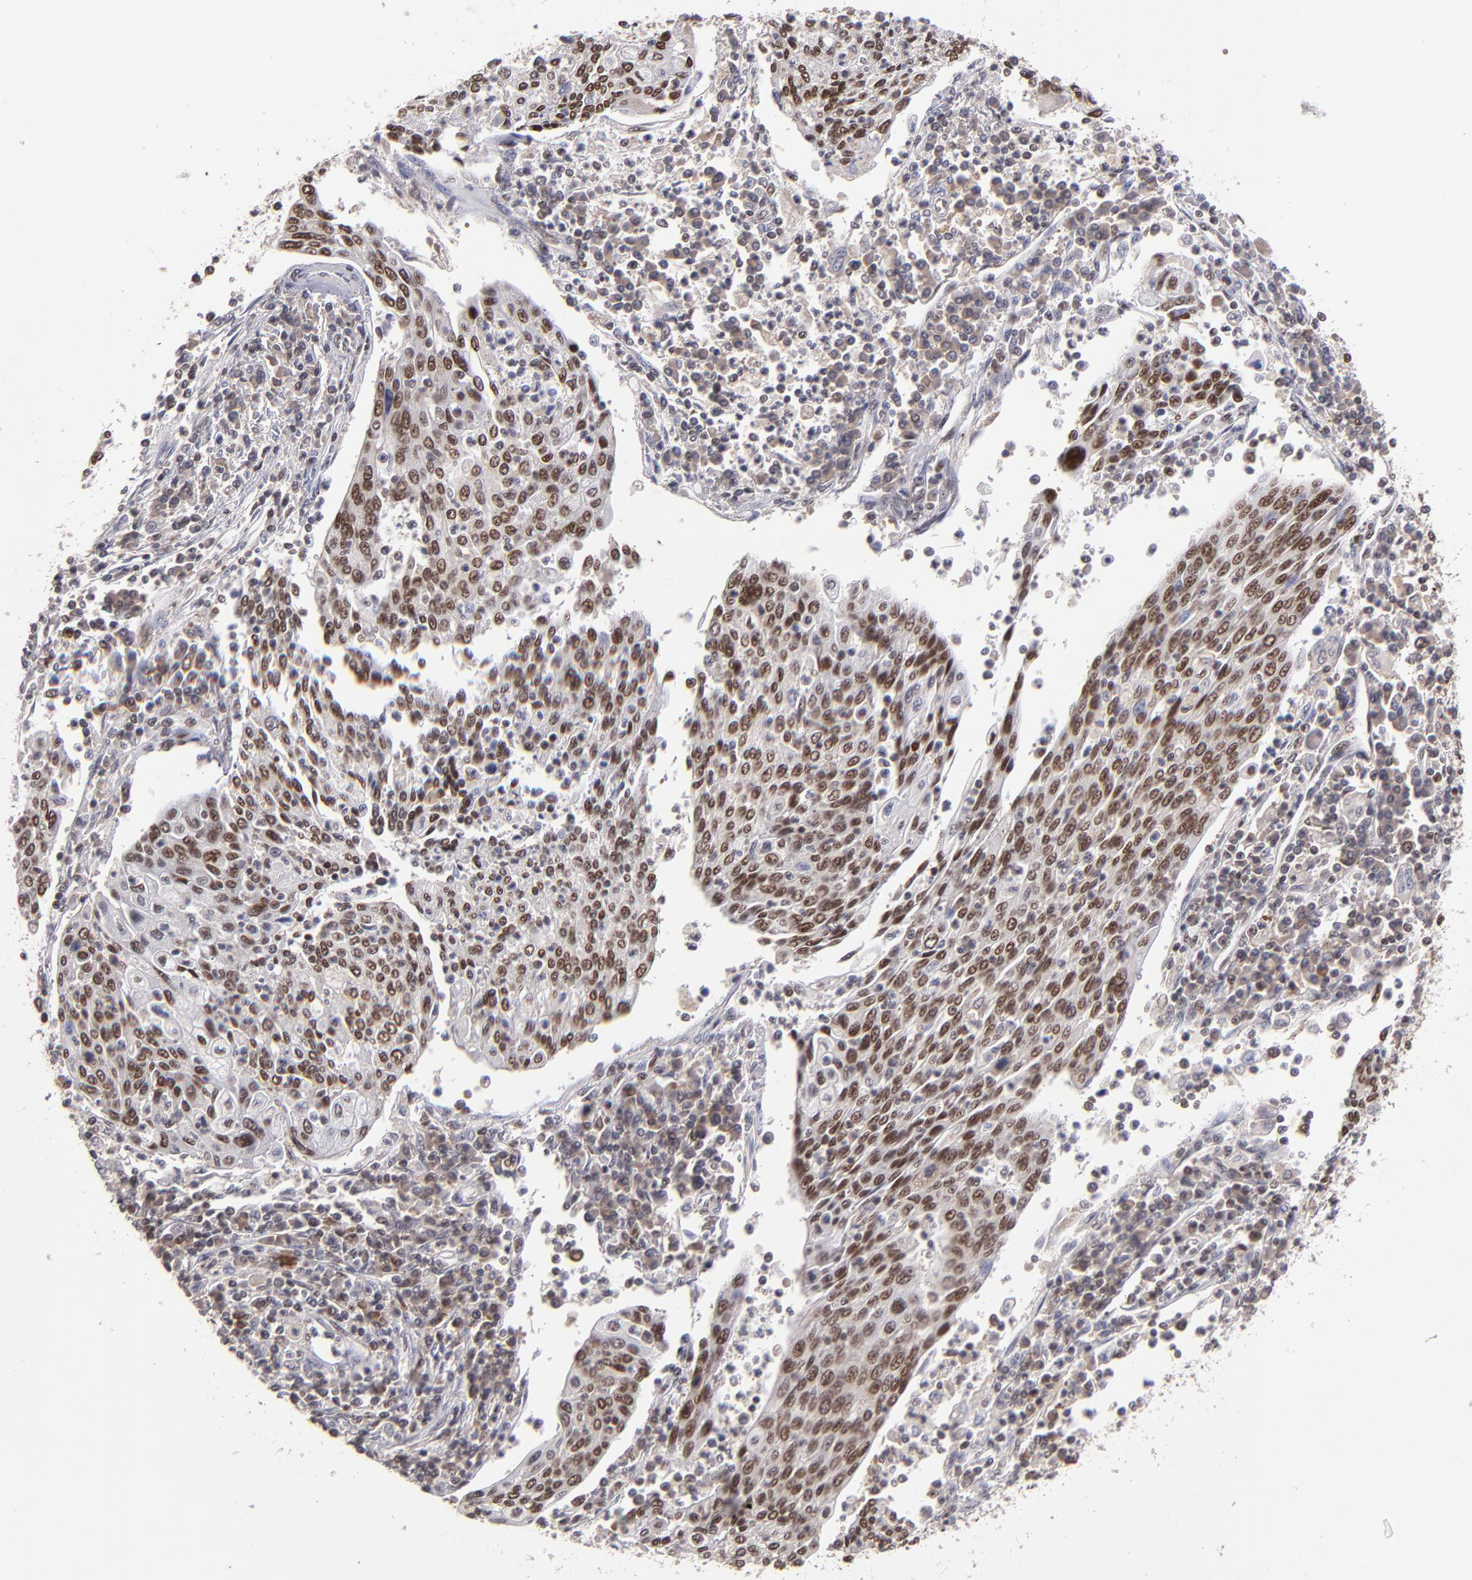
{"staining": {"intensity": "strong", "quantity": ">75%", "location": "nuclear"}, "tissue": "cervical cancer", "cell_type": "Tumor cells", "image_type": "cancer", "snomed": [{"axis": "morphology", "description": "Squamous cell carcinoma, NOS"}, {"axis": "topography", "description": "Cervix"}], "caption": "Cervical cancer (squamous cell carcinoma) stained with a brown dye demonstrates strong nuclear positive positivity in about >75% of tumor cells.", "gene": "EP300", "patient": {"sex": "female", "age": 40}}